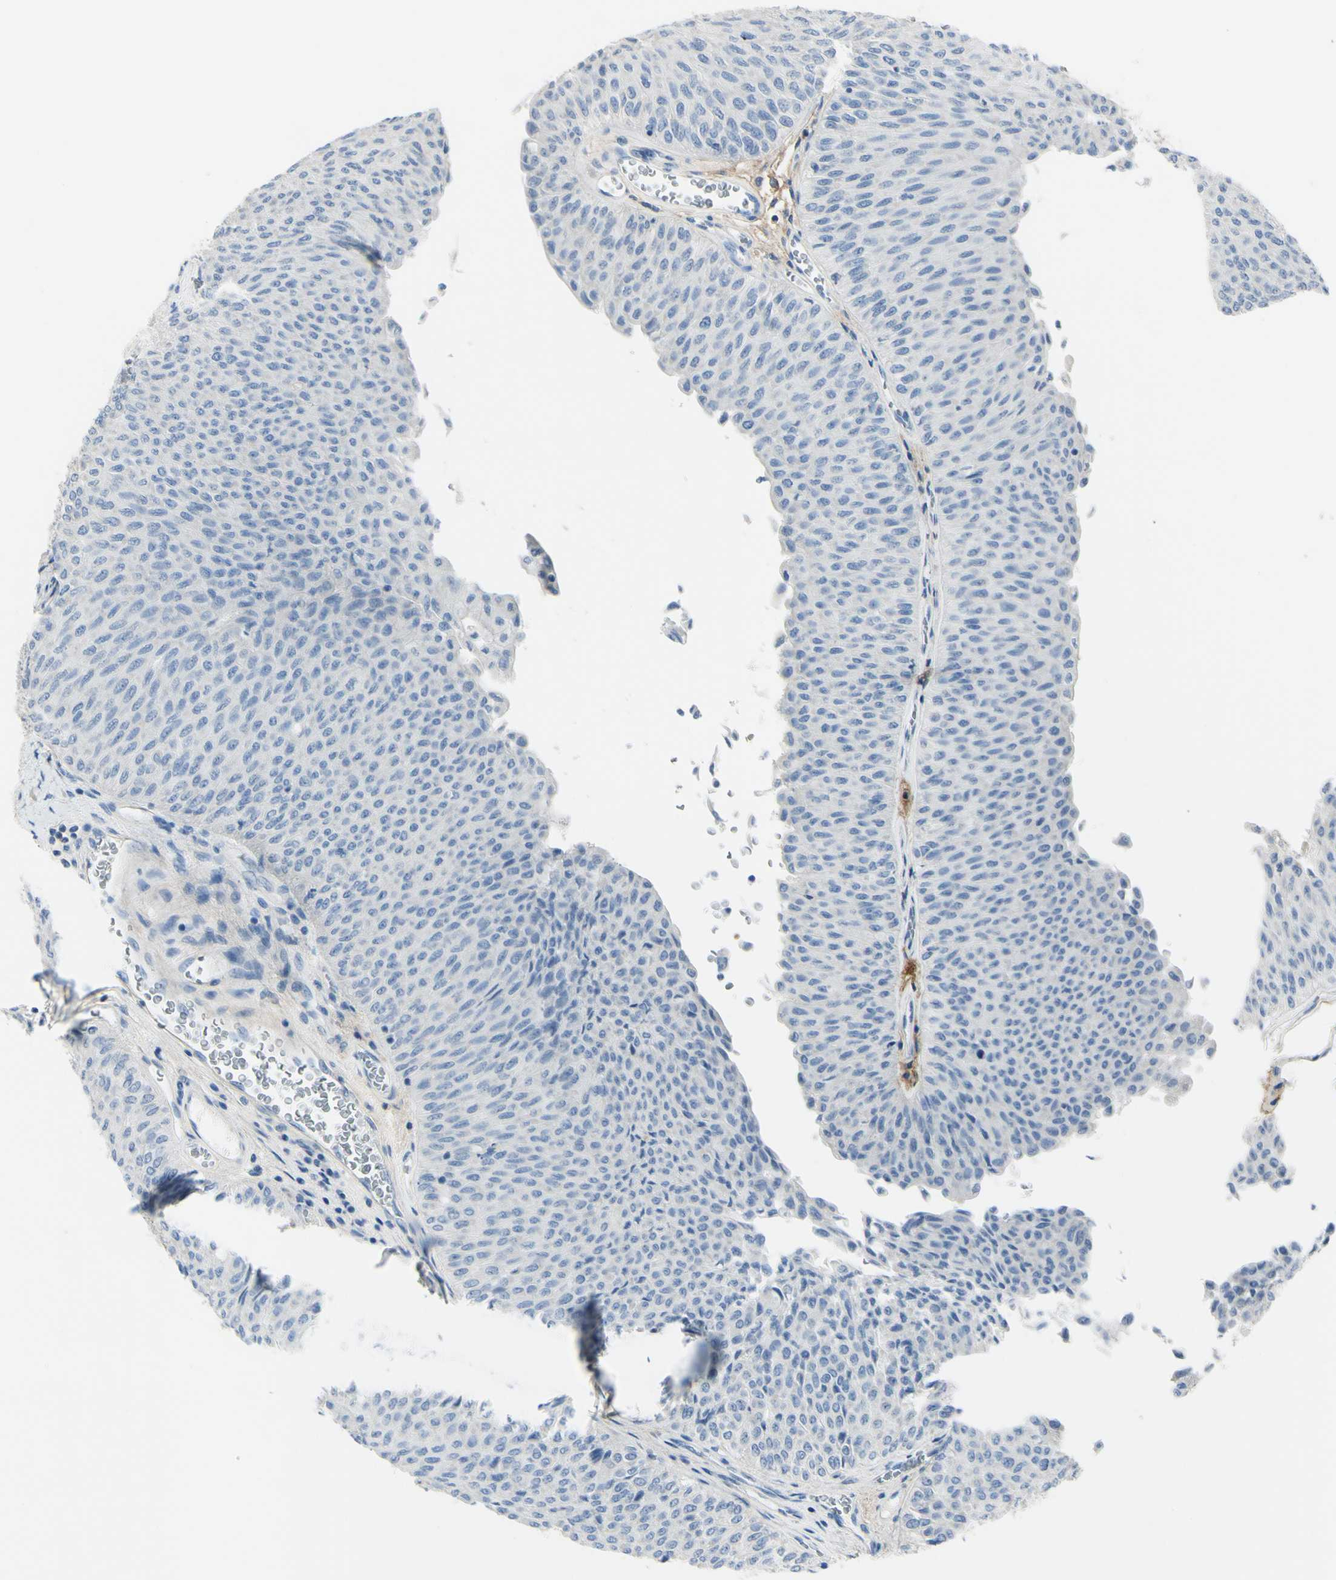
{"staining": {"intensity": "negative", "quantity": "none", "location": "none"}, "tissue": "urothelial cancer", "cell_type": "Tumor cells", "image_type": "cancer", "snomed": [{"axis": "morphology", "description": "Urothelial carcinoma, Low grade"}, {"axis": "topography", "description": "Urinary bladder"}], "caption": "Immunohistochemistry image of urothelial carcinoma (low-grade) stained for a protein (brown), which exhibits no positivity in tumor cells. (DAB (3,3'-diaminobenzidine) immunohistochemistry with hematoxylin counter stain).", "gene": "NCBP2L", "patient": {"sex": "male", "age": 78}}